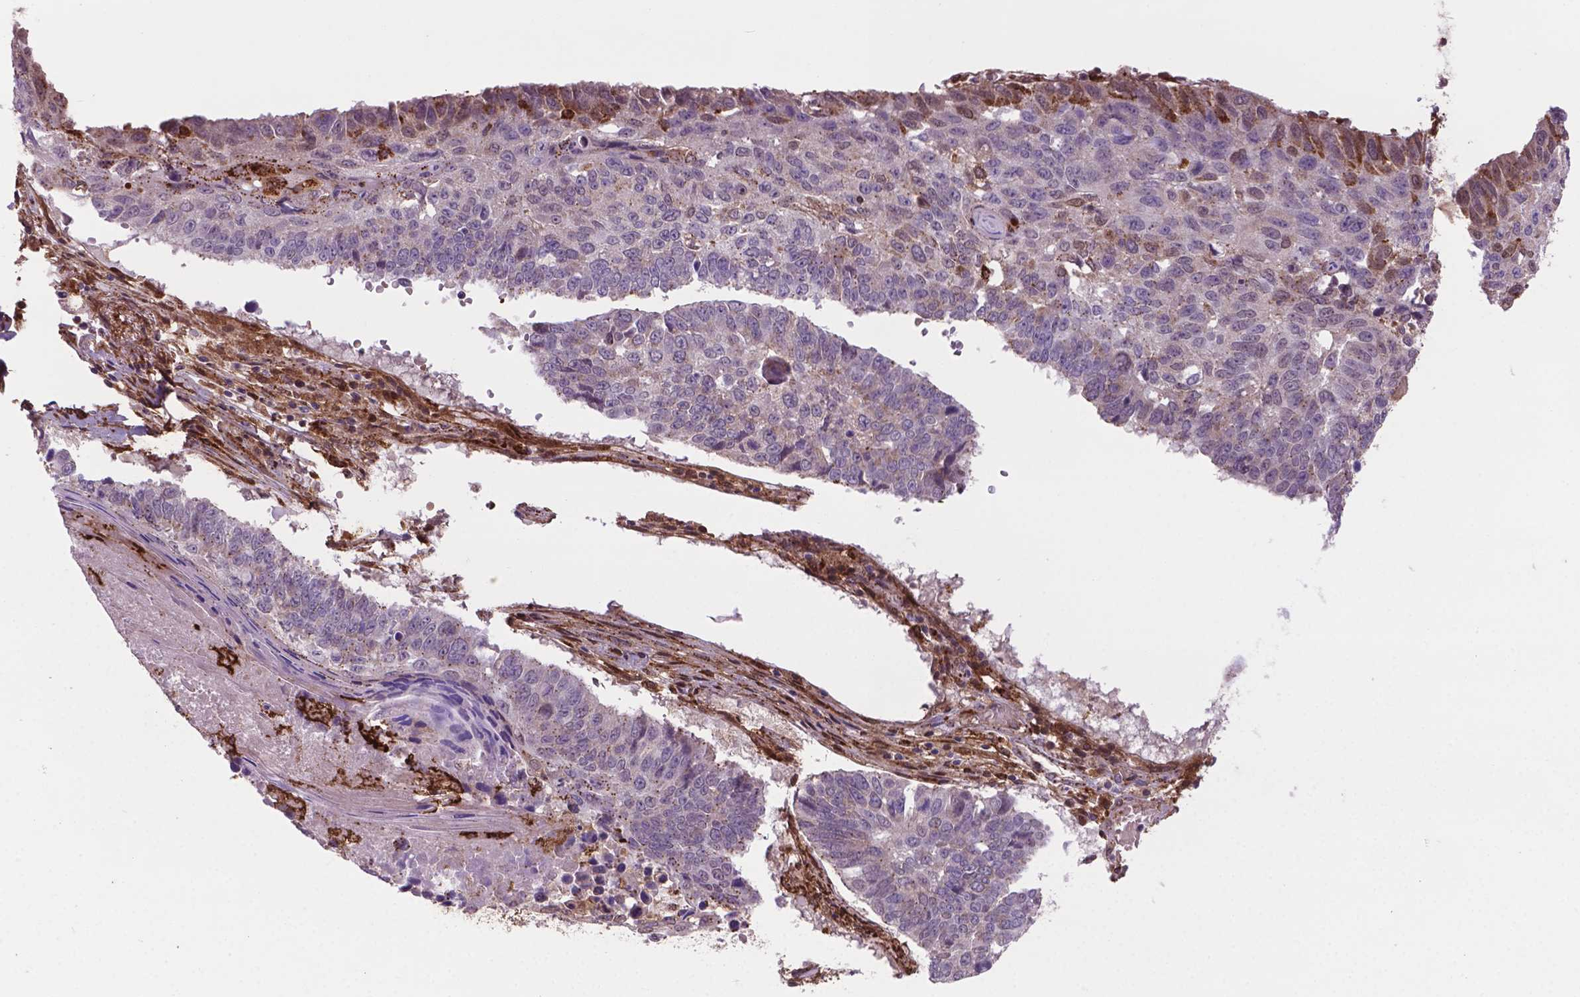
{"staining": {"intensity": "negative", "quantity": "none", "location": "none"}, "tissue": "lung cancer", "cell_type": "Tumor cells", "image_type": "cancer", "snomed": [{"axis": "morphology", "description": "Squamous cell carcinoma, NOS"}, {"axis": "topography", "description": "Lung"}], "caption": "IHC micrograph of neoplastic tissue: human squamous cell carcinoma (lung) stained with DAB (3,3'-diaminobenzidine) shows no significant protein positivity in tumor cells.", "gene": "PLIN3", "patient": {"sex": "male", "age": 73}}